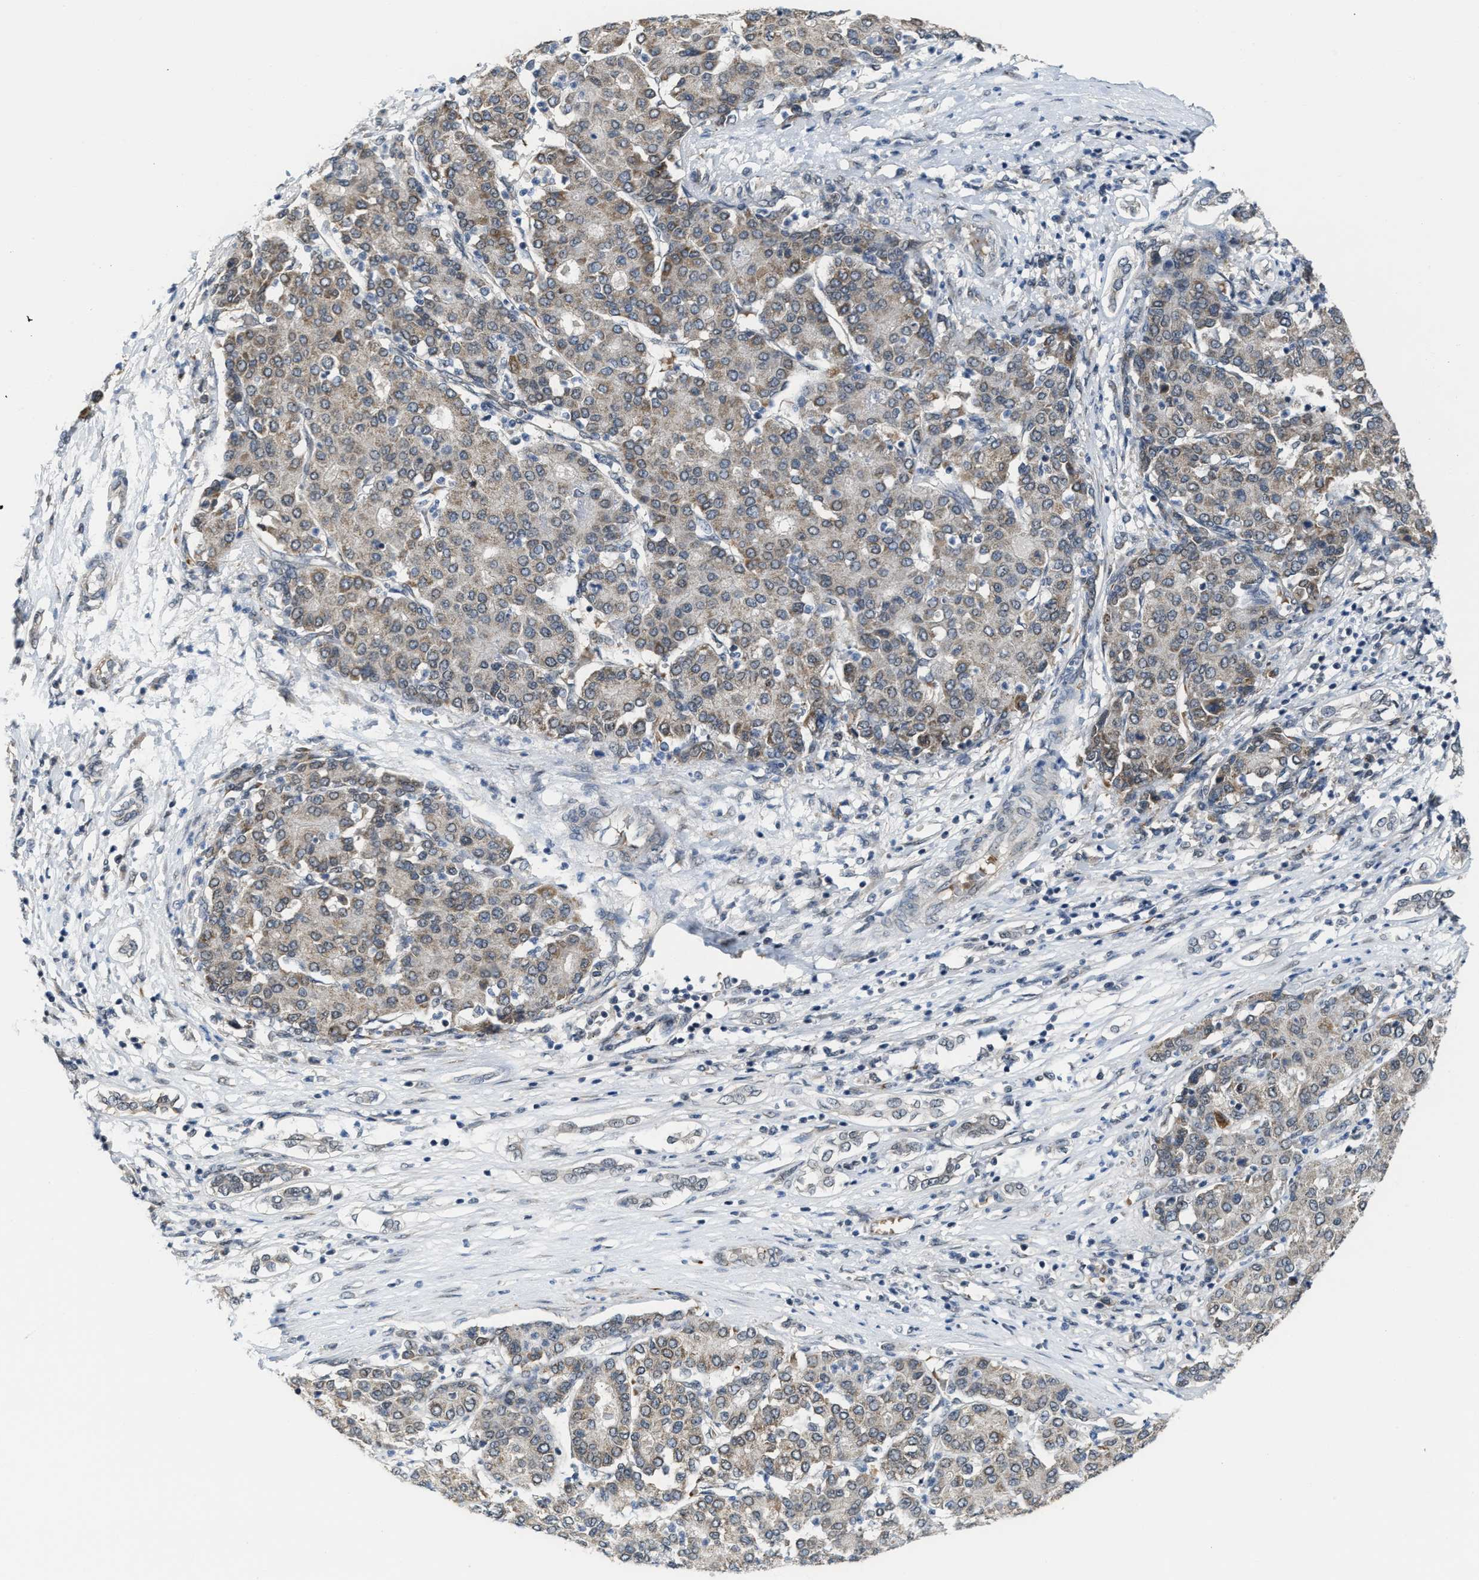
{"staining": {"intensity": "weak", "quantity": ">75%", "location": "cytoplasmic/membranous"}, "tissue": "liver cancer", "cell_type": "Tumor cells", "image_type": "cancer", "snomed": [{"axis": "morphology", "description": "Carcinoma, Hepatocellular, NOS"}, {"axis": "topography", "description": "Liver"}], "caption": "Liver hepatocellular carcinoma stained with a protein marker shows weak staining in tumor cells.", "gene": "KIF24", "patient": {"sex": "male", "age": 65}}